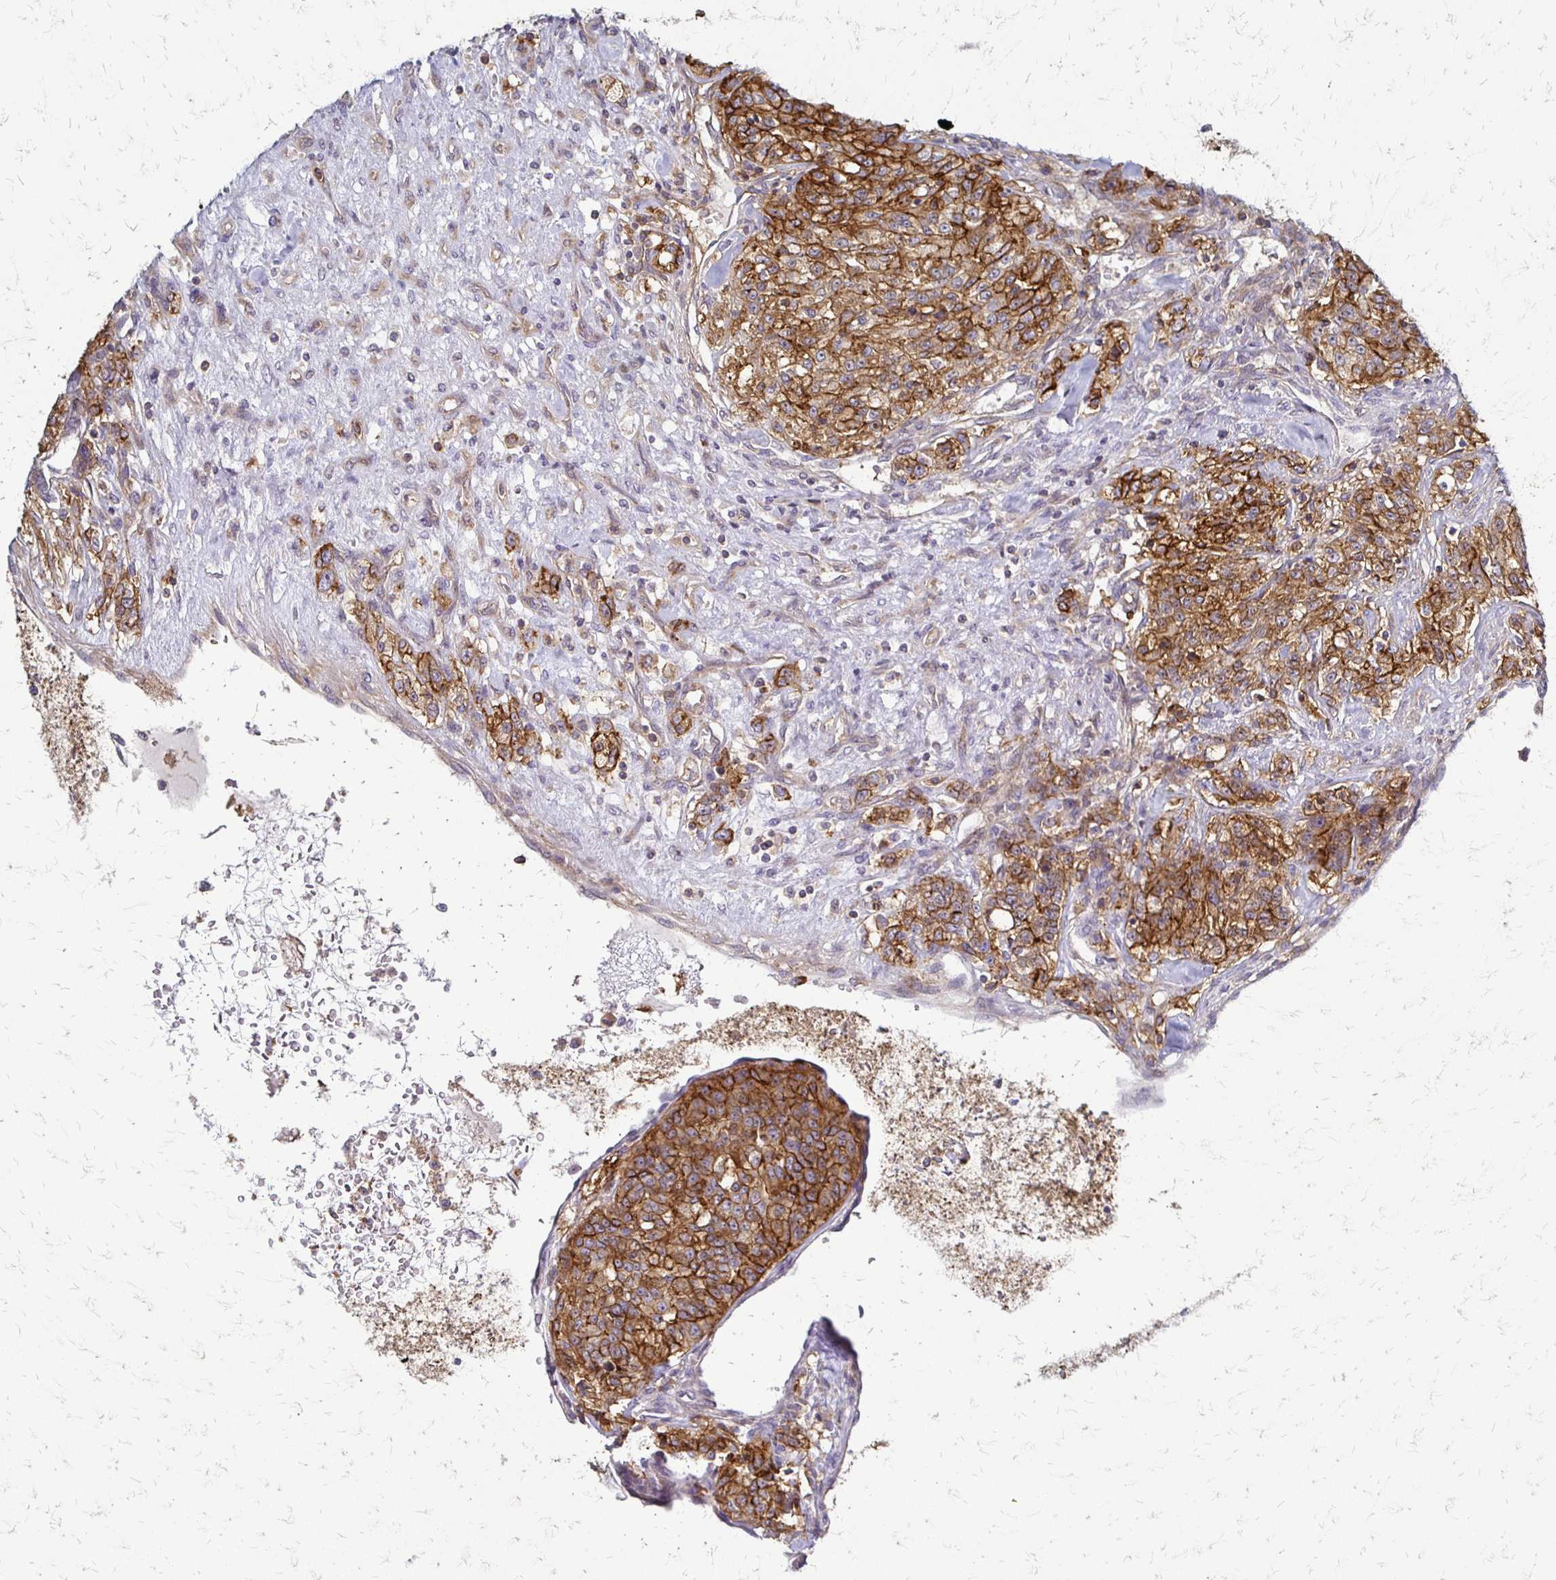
{"staining": {"intensity": "strong", "quantity": ">75%", "location": "cytoplasmic/membranous"}, "tissue": "renal cancer", "cell_type": "Tumor cells", "image_type": "cancer", "snomed": [{"axis": "morphology", "description": "Adenocarcinoma, NOS"}, {"axis": "topography", "description": "Kidney"}], "caption": "Immunohistochemistry (IHC) staining of renal cancer (adenocarcinoma), which exhibits high levels of strong cytoplasmic/membranous staining in approximately >75% of tumor cells indicating strong cytoplasmic/membranous protein staining. The staining was performed using DAB (3,3'-diaminobenzidine) (brown) for protein detection and nuclei were counterstained in hematoxylin (blue).", "gene": "SLC9A9", "patient": {"sex": "female", "age": 63}}